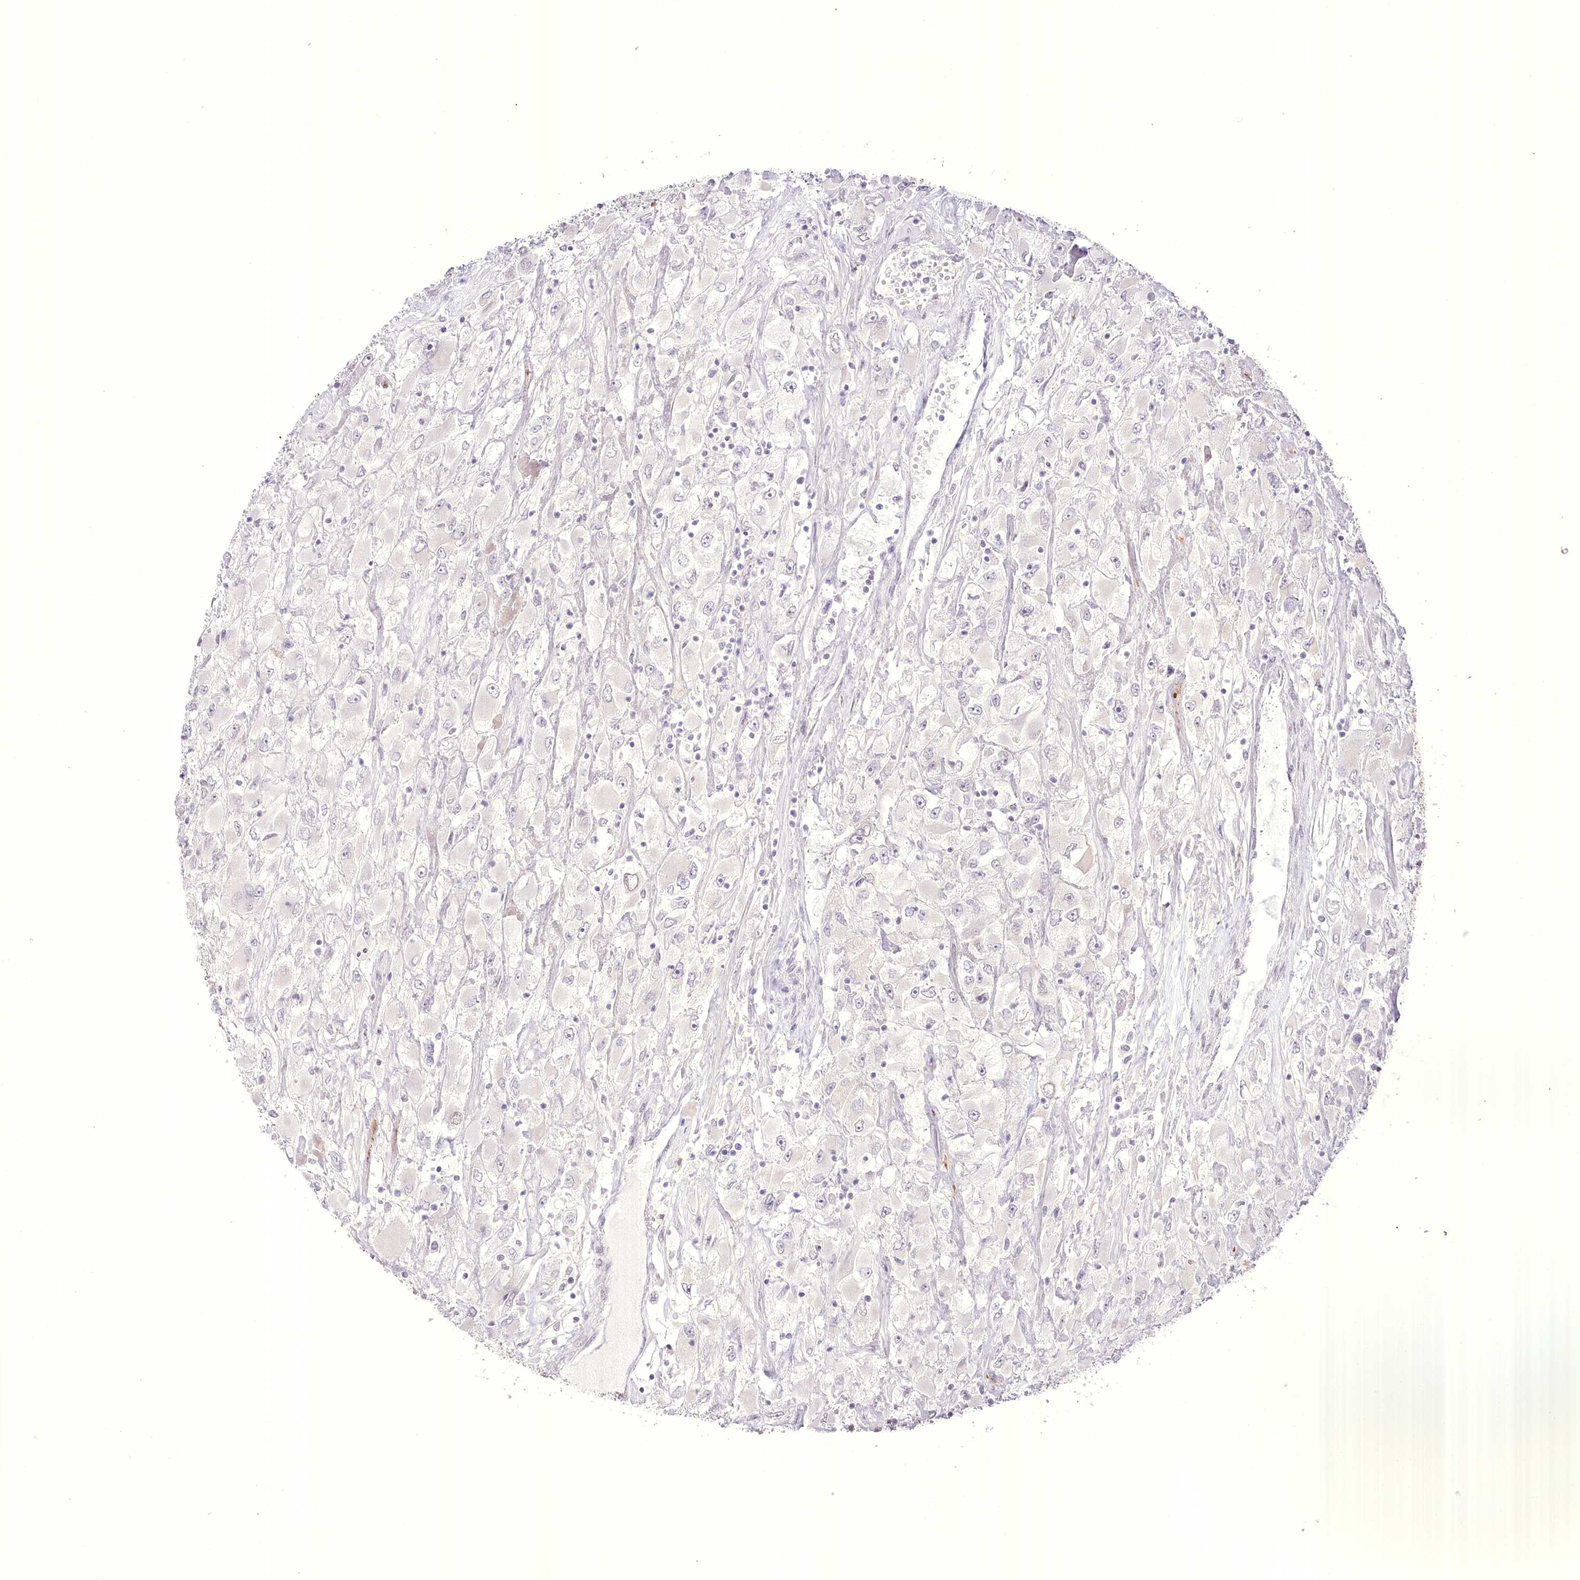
{"staining": {"intensity": "negative", "quantity": "none", "location": "none"}, "tissue": "renal cancer", "cell_type": "Tumor cells", "image_type": "cancer", "snomed": [{"axis": "morphology", "description": "Adenocarcinoma, NOS"}, {"axis": "topography", "description": "Kidney"}], "caption": "Immunohistochemical staining of adenocarcinoma (renal) reveals no significant expression in tumor cells.", "gene": "SLC39A10", "patient": {"sex": "female", "age": 52}}